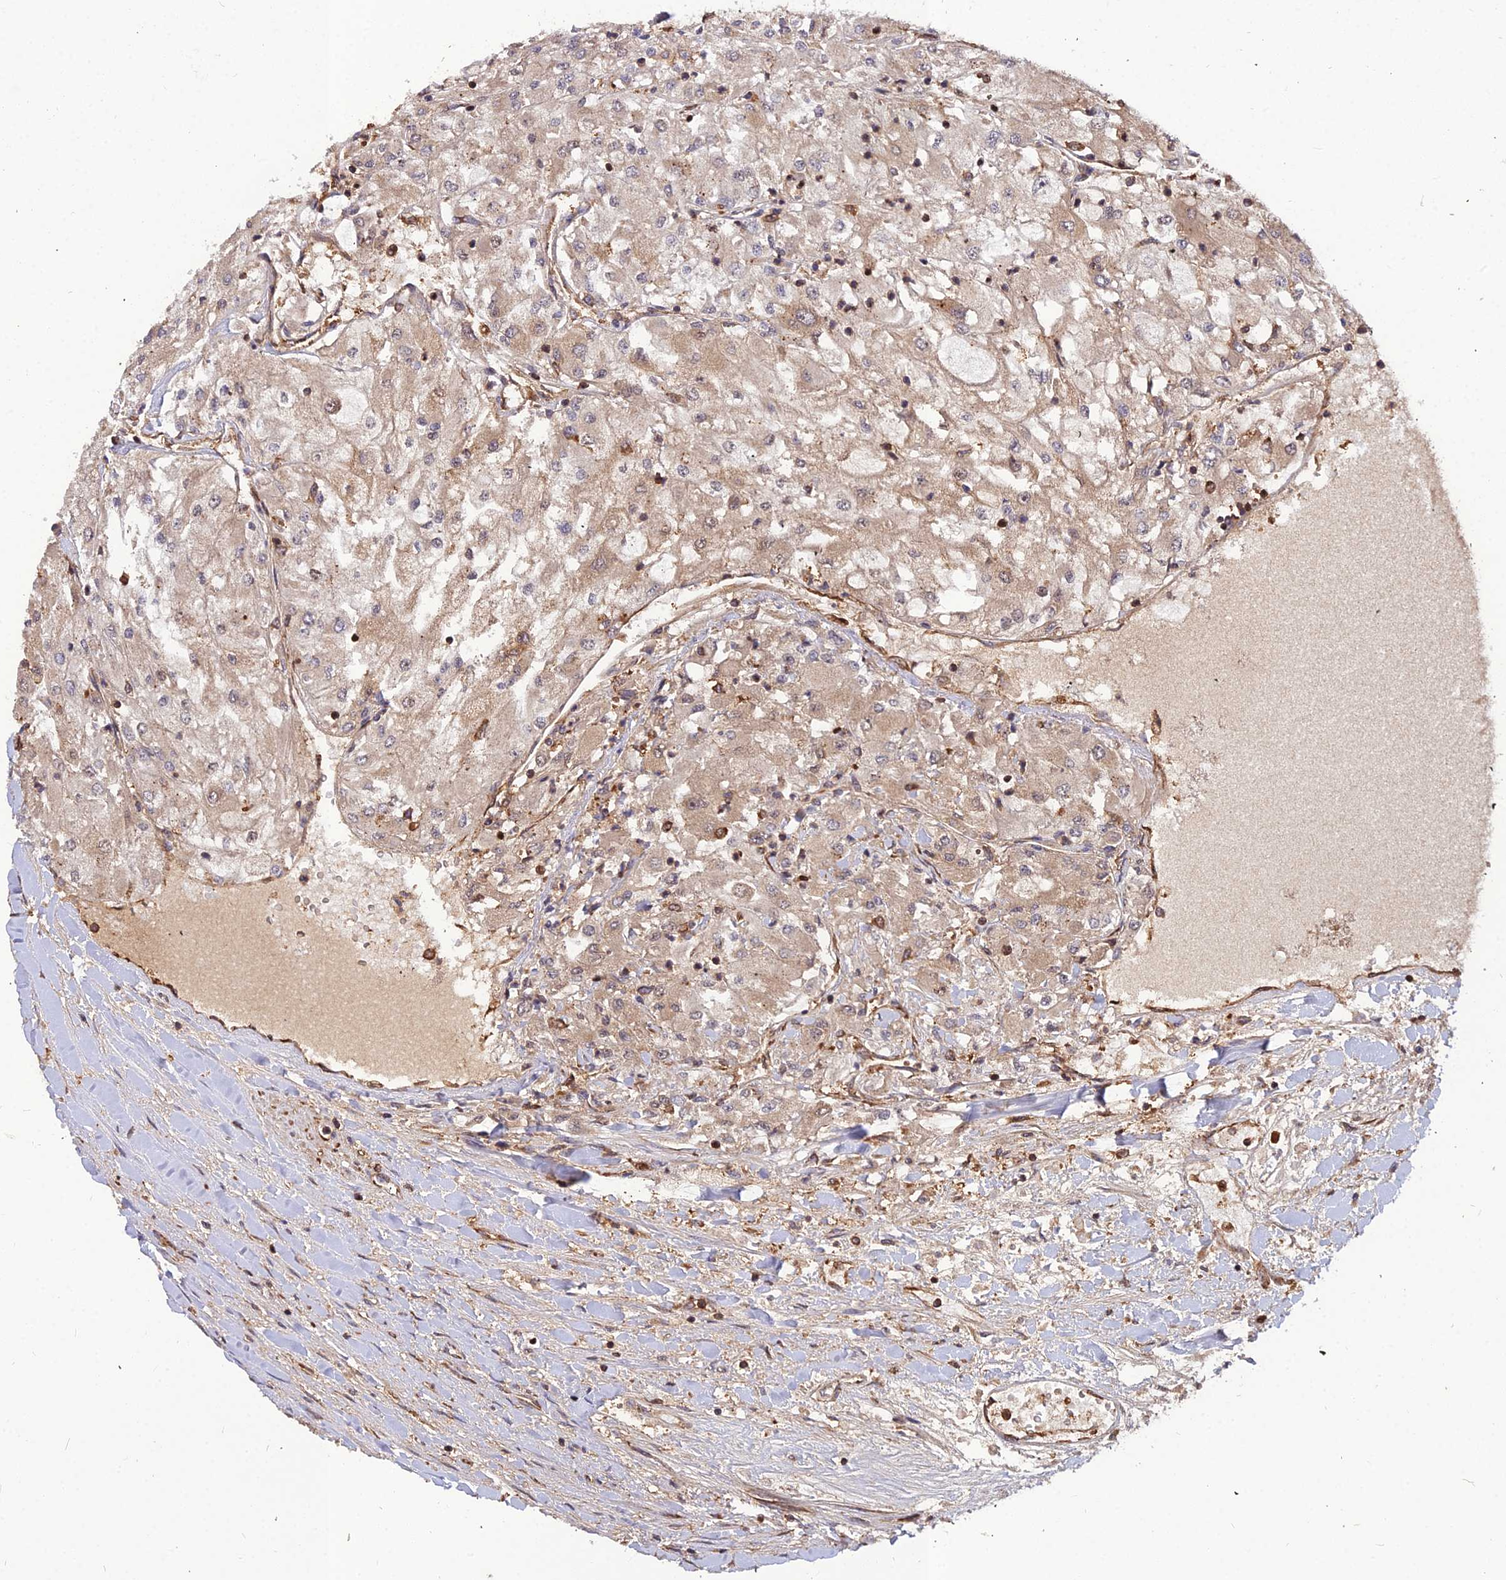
{"staining": {"intensity": "weak", "quantity": ">75%", "location": "cytoplasmic/membranous"}, "tissue": "renal cancer", "cell_type": "Tumor cells", "image_type": "cancer", "snomed": [{"axis": "morphology", "description": "Adenocarcinoma, NOS"}, {"axis": "topography", "description": "Kidney"}], "caption": "Adenocarcinoma (renal) tissue displays weak cytoplasmic/membranous expression in approximately >75% of tumor cells, visualized by immunohistochemistry.", "gene": "ZNF467", "patient": {"sex": "male", "age": 80}}